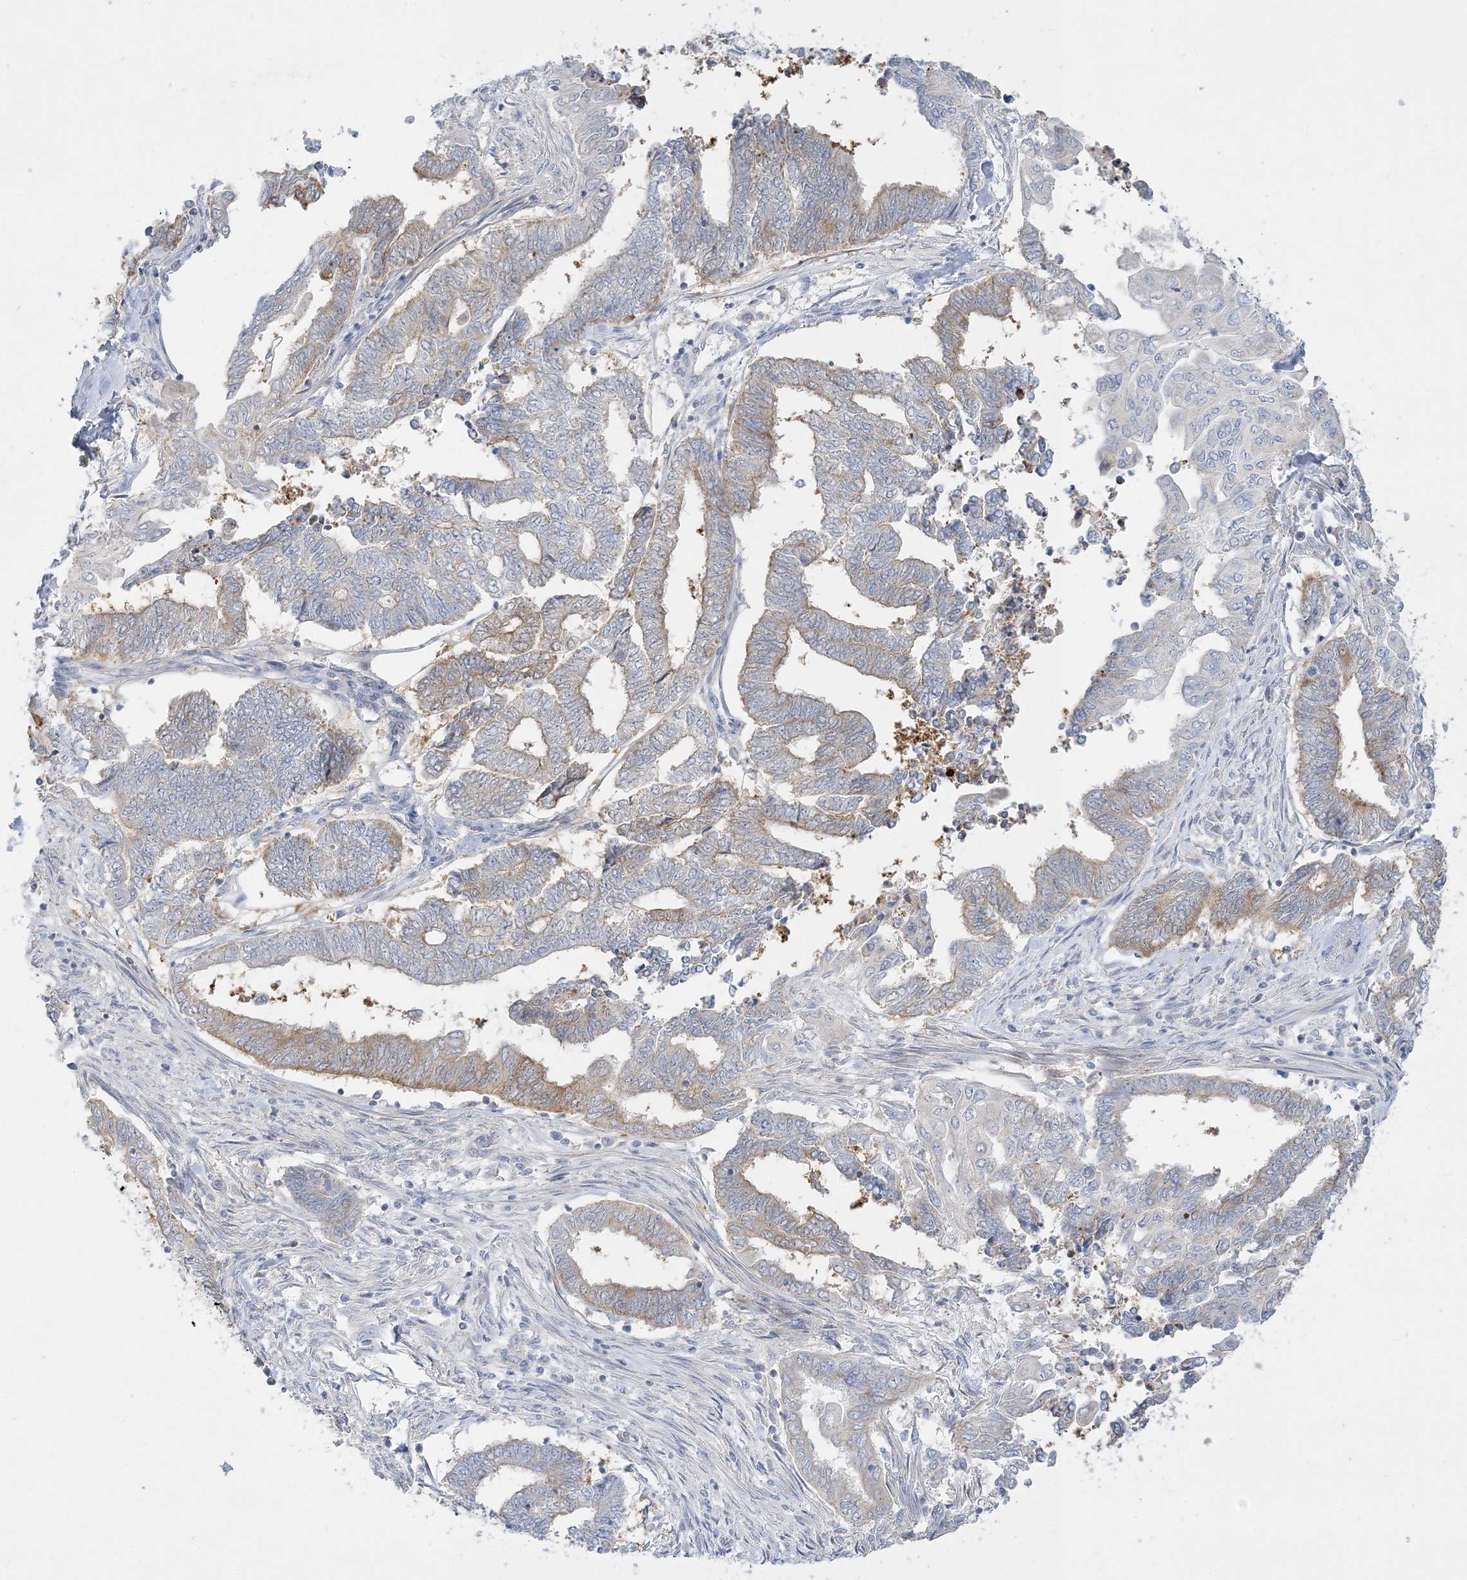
{"staining": {"intensity": "moderate", "quantity": "<25%", "location": "cytoplasmic/membranous"}, "tissue": "endometrial cancer", "cell_type": "Tumor cells", "image_type": "cancer", "snomed": [{"axis": "morphology", "description": "Adenocarcinoma, NOS"}, {"axis": "topography", "description": "Uterus"}, {"axis": "topography", "description": "Endometrium"}], "caption": "An image of human endometrial cancer (adenocarcinoma) stained for a protein exhibits moderate cytoplasmic/membranous brown staining in tumor cells.", "gene": "TBC1D14", "patient": {"sex": "female", "age": 70}}